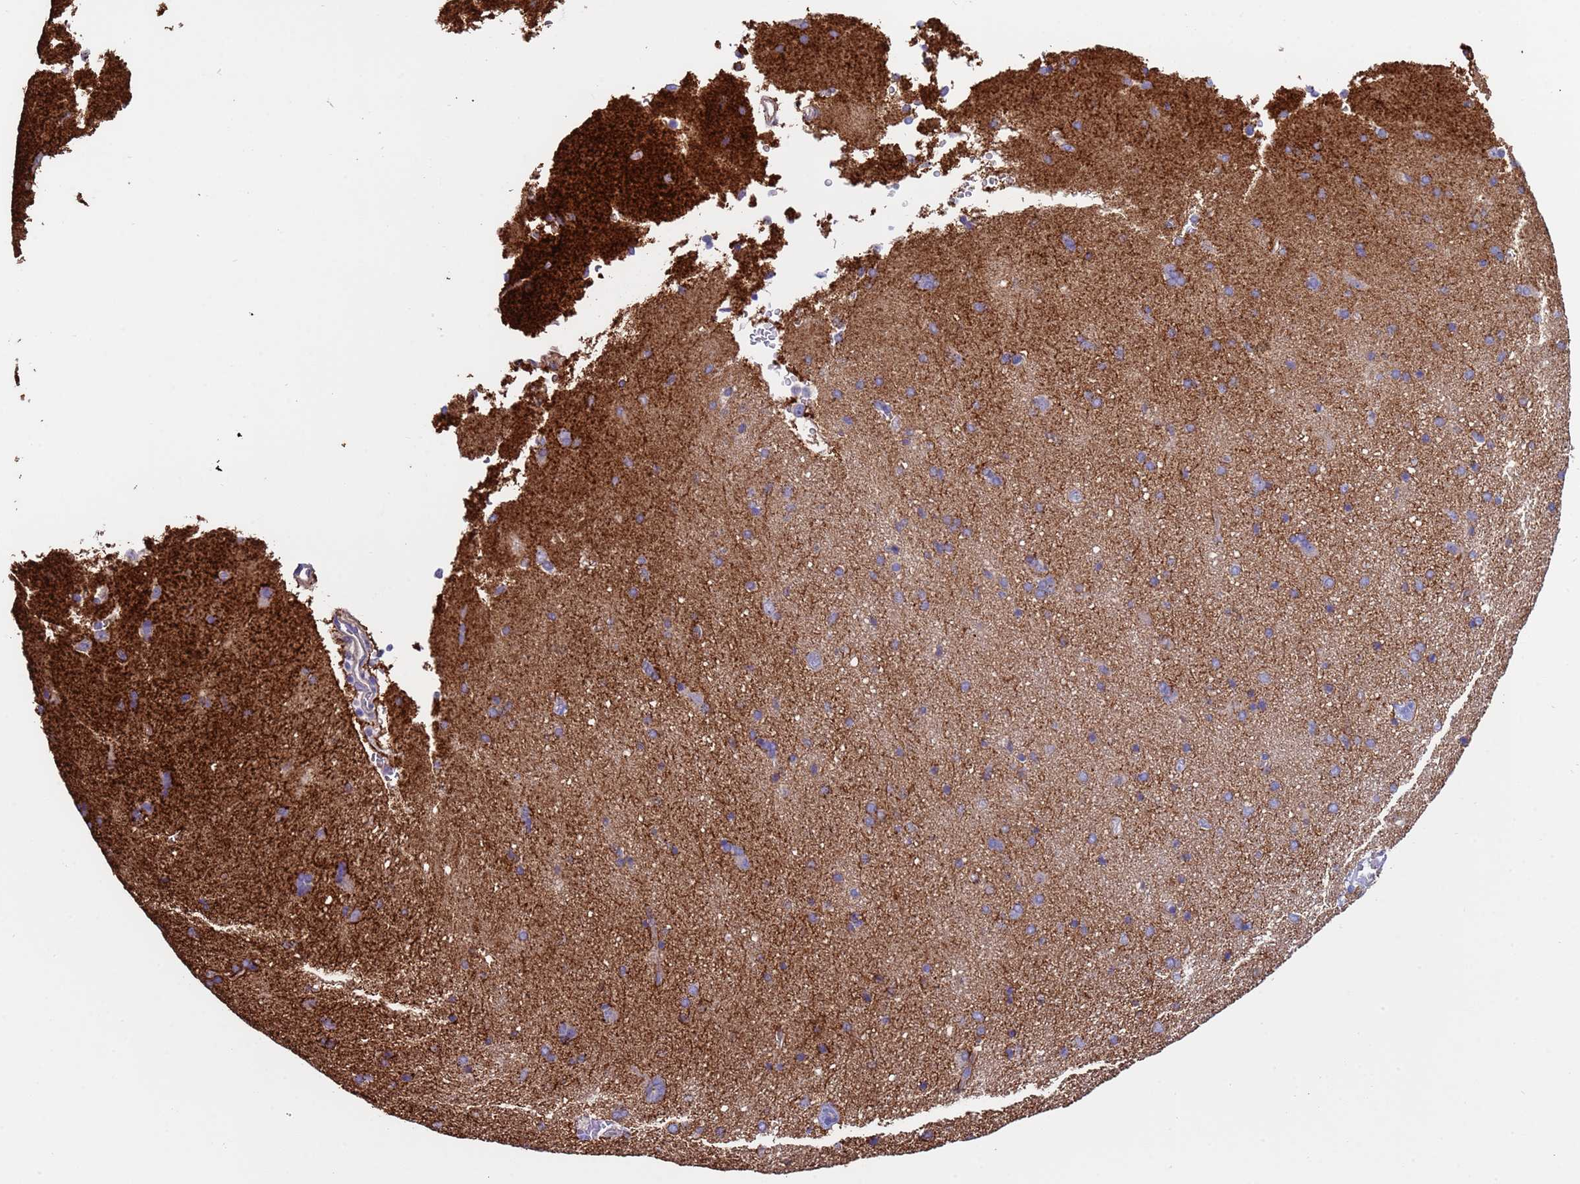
{"staining": {"intensity": "weak", "quantity": ">75%", "location": "cytoplasmic/membranous"}, "tissue": "cerebral cortex", "cell_type": "Endothelial cells", "image_type": "normal", "snomed": [{"axis": "morphology", "description": "Normal tissue, NOS"}, {"axis": "topography", "description": "Cerebral cortex"}], "caption": "Immunohistochemistry (IHC) photomicrograph of unremarkable cerebral cortex stained for a protein (brown), which reveals low levels of weak cytoplasmic/membranous staining in about >75% of endothelial cells.", "gene": "ZNF248", "patient": {"sex": "male", "age": 62}}